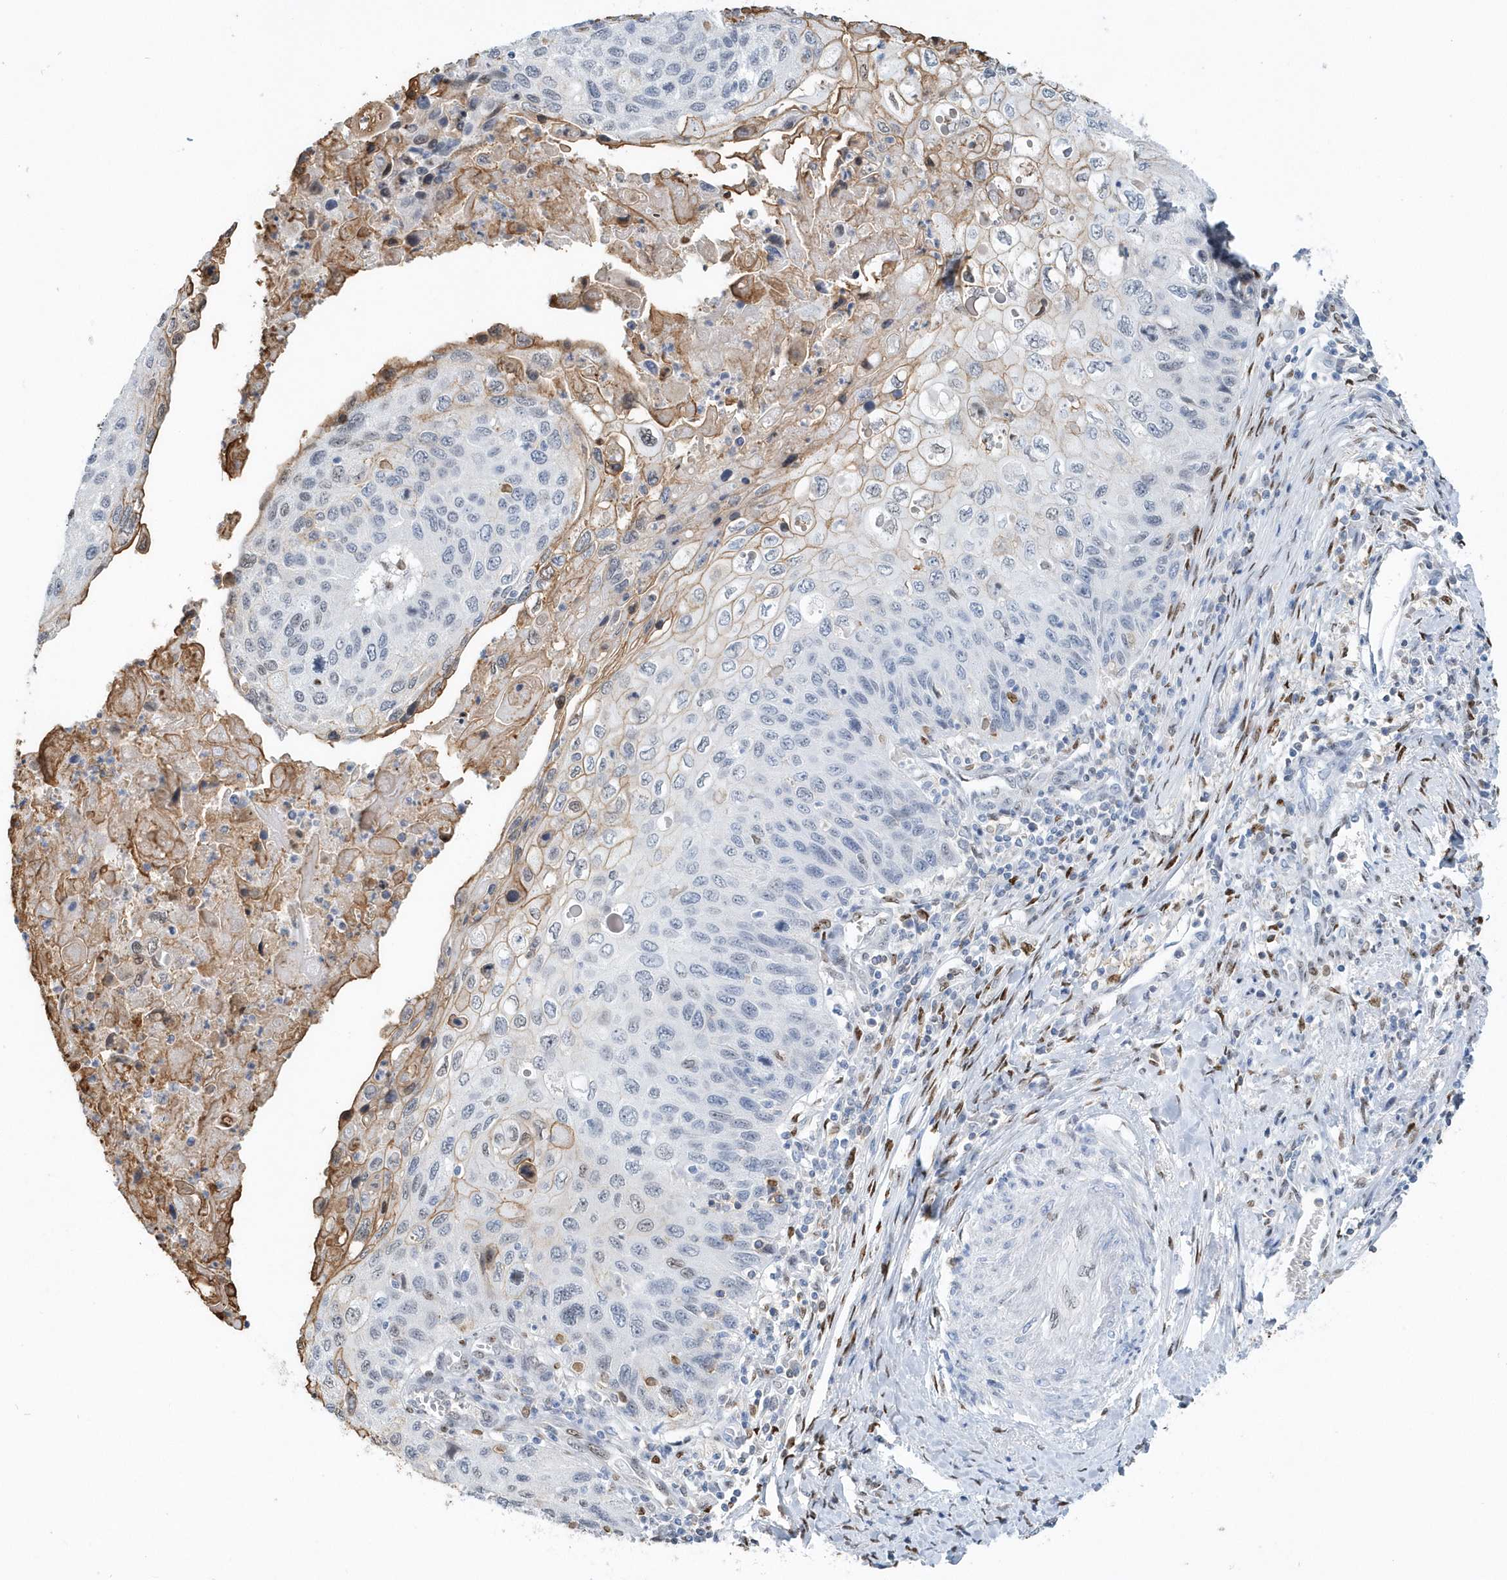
{"staining": {"intensity": "moderate", "quantity": "<25%", "location": "cytoplasmic/membranous"}, "tissue": "cervical cancer", "cell_type": "Tumor cells", "image_type": "cancer", "snomed": [{"axis": "morphology", "description": "Squamous cell carcinoma, NOS"}, {"axis": "topography", "description": "Cervix"}], "caption": "Protein analysis of squamous cell carcinoma (cervical) tissue exhibits moderate cytoplasmic/membranous expression in about <25% of tumor cells. Ihc stains the protein in brown and the nuclei are stained blue.", "gene": "MACROH2A2", "patient": {"sex": "female", "age": 70}}